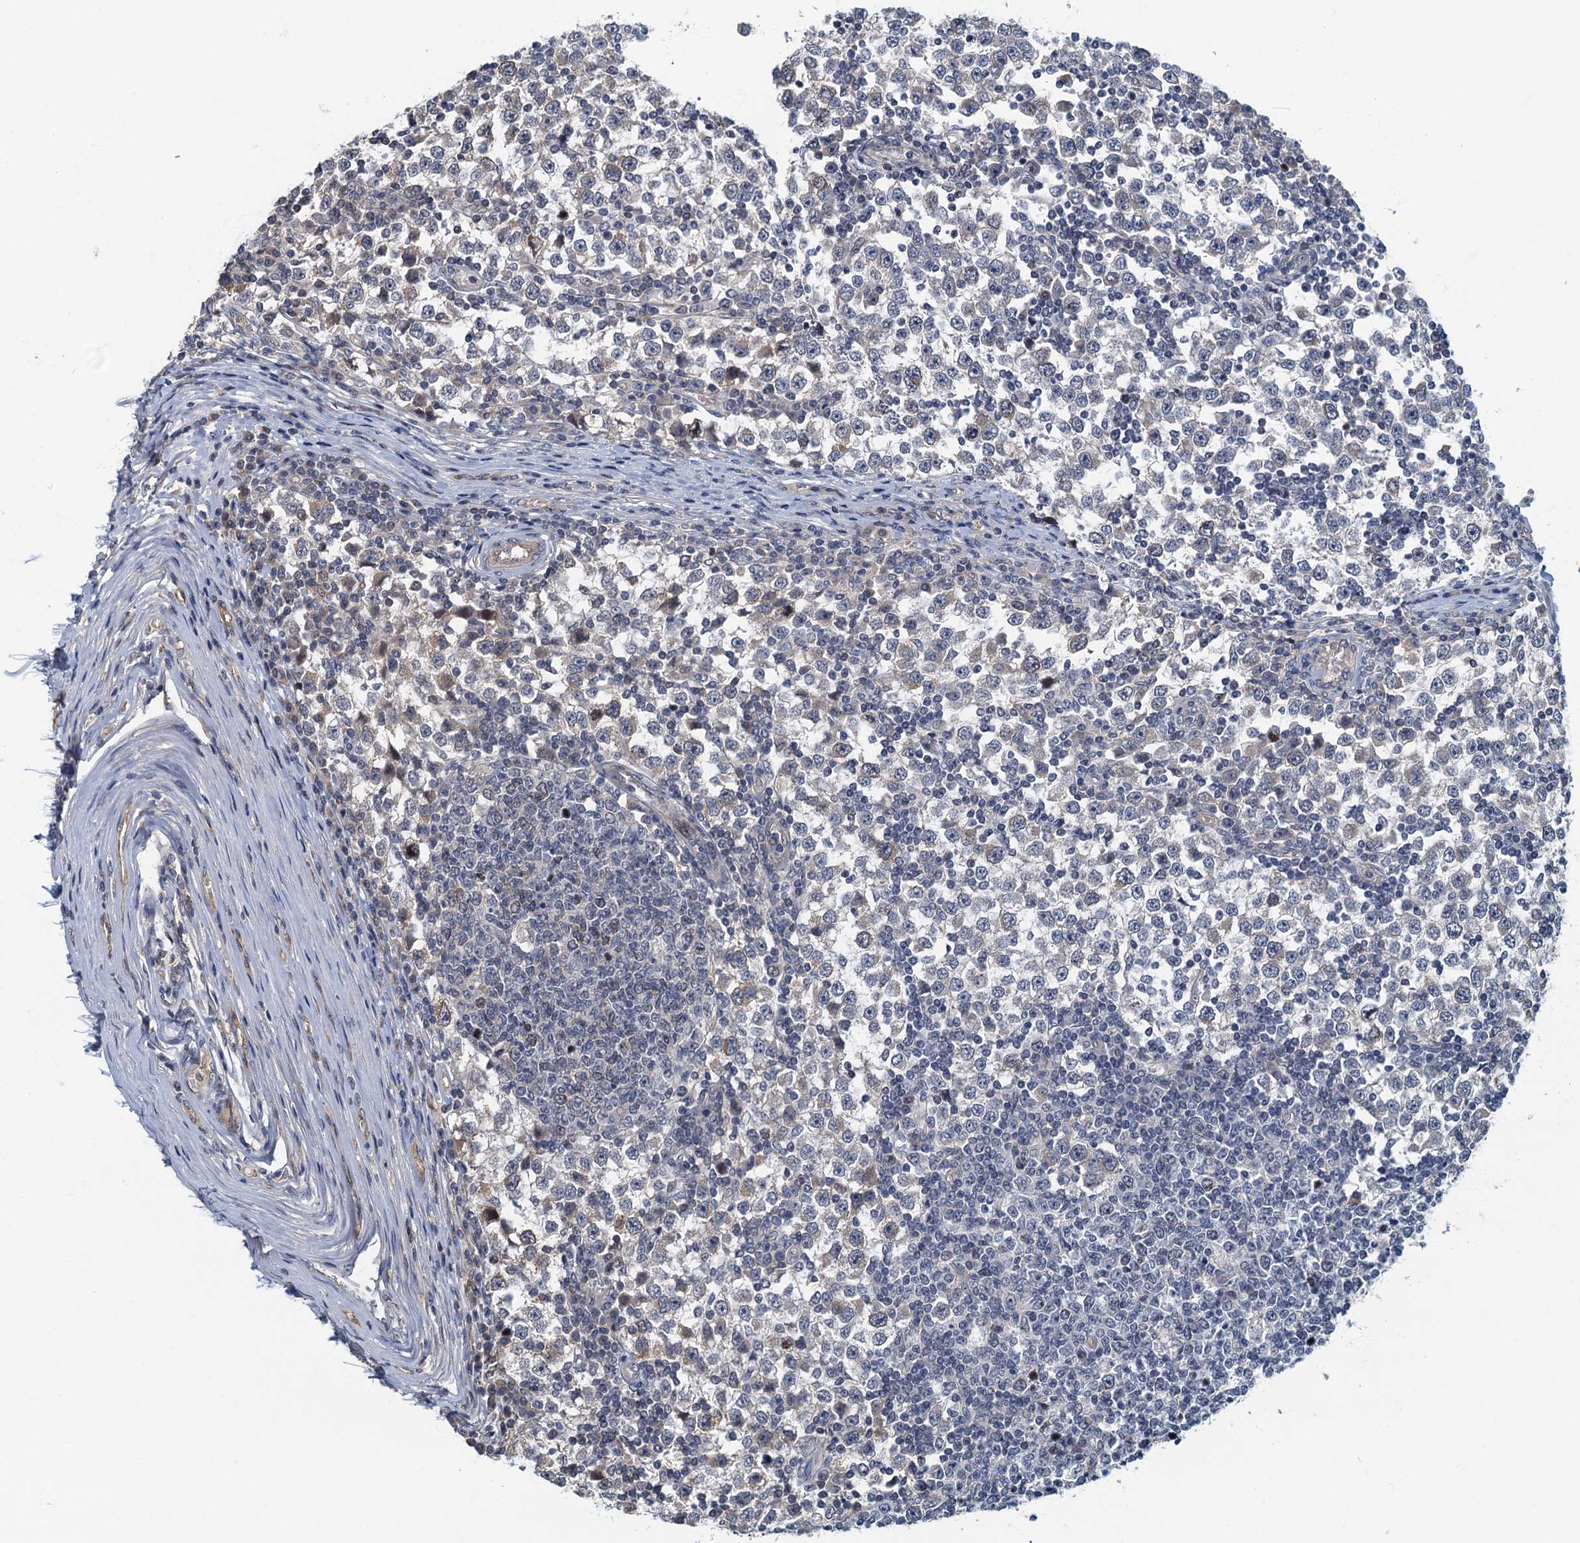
{"staining": {"intensity": "negative", "quantity": "none", "location": "none"}, "tissue": "testis cancer", "cell_type": "Tumor cells", "image_type": "cancer", "snomed": [{"axis": "morphology", "description": "Seminoma, NOS"}, {"axis": "topography", "description": "Testis"}], "caption": "Immunohistochemistry histopathology image of neoplastic tissue: seminoma (testis) stained with DAB (3,3'-diaminobenzidine) demonstrates no significant protein expression in tumor cells.", "gene": "CKAP2L", "patient": {"sex": "male", "age": 65}}